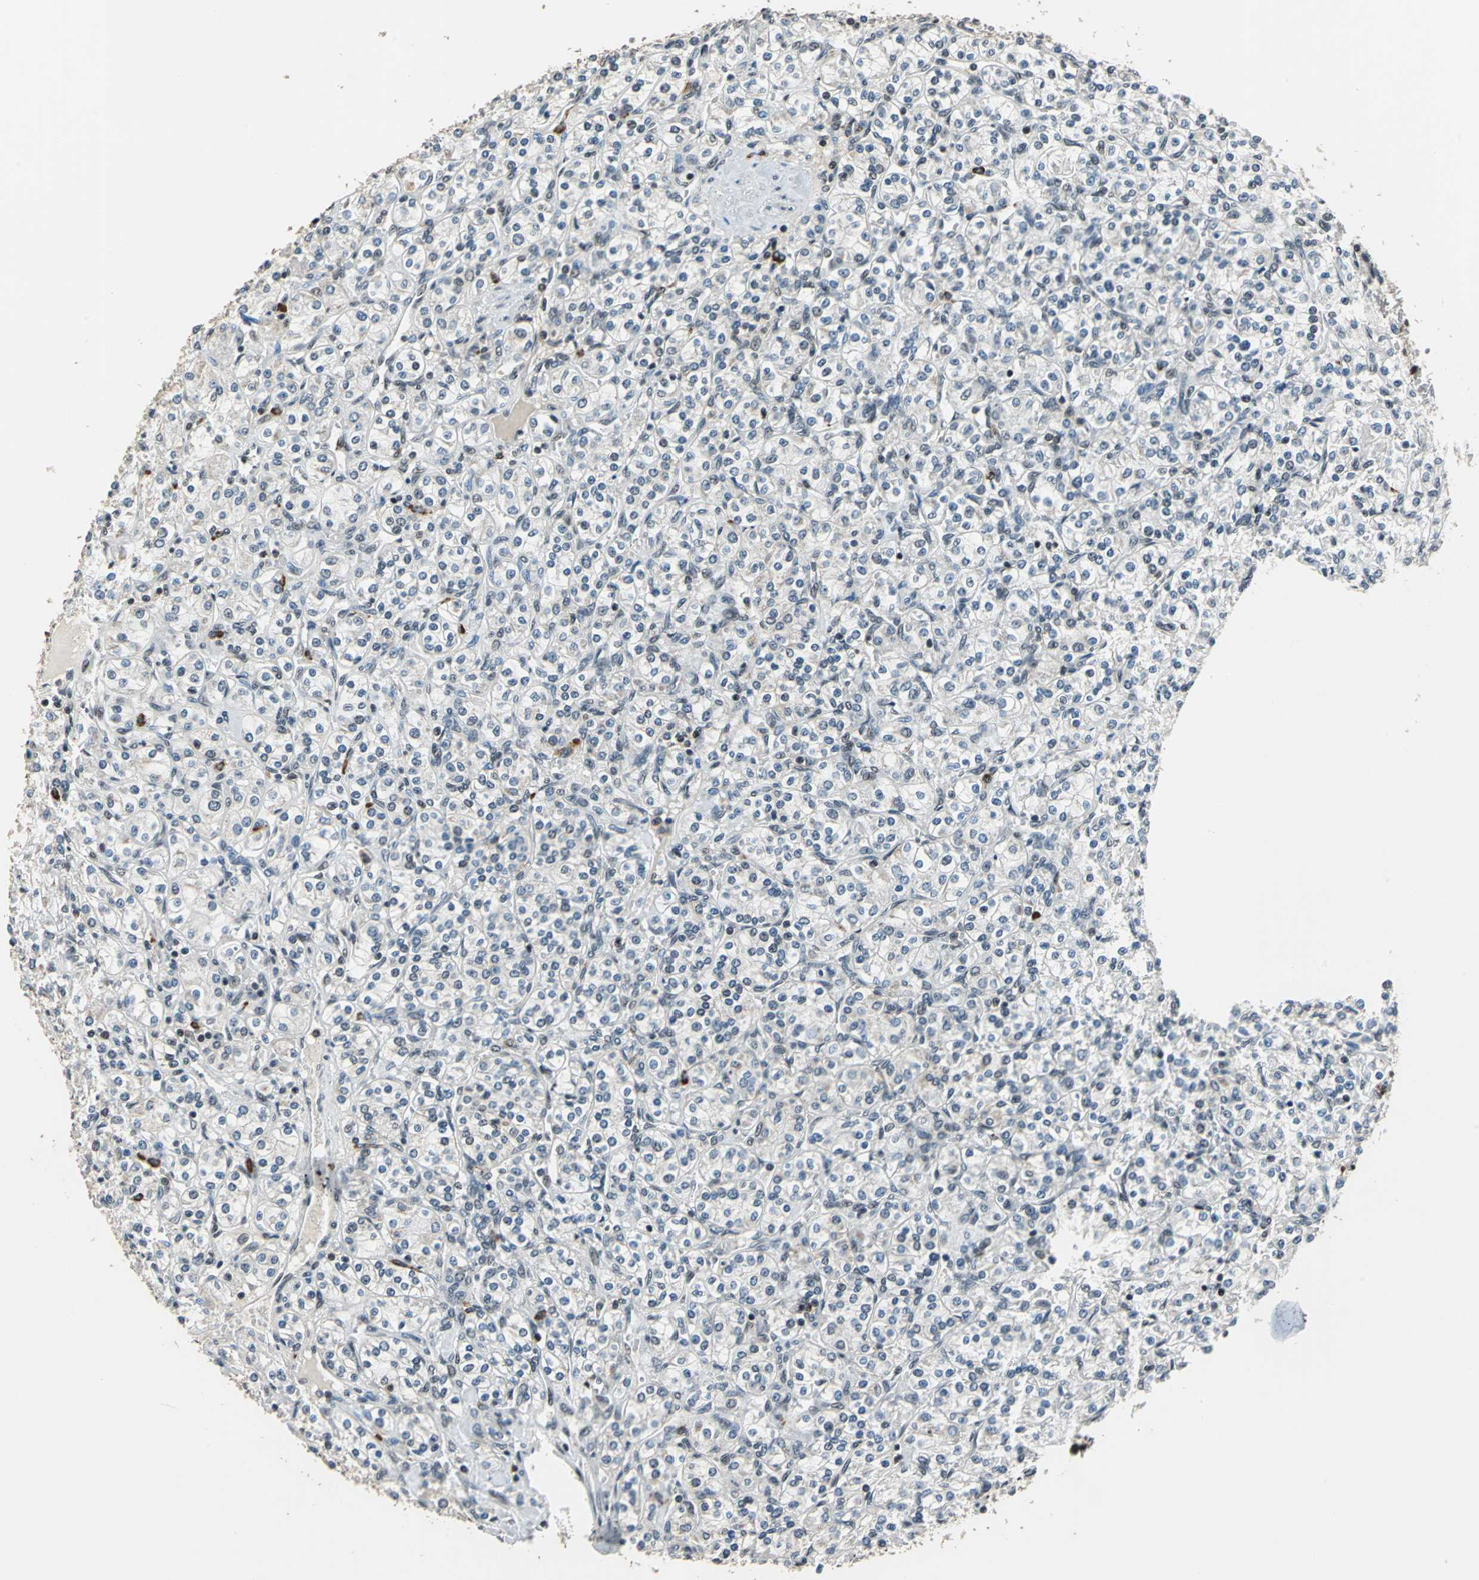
{"staining": {"intensity": "negative", "quantity": "none", "location": "none"}, "tissue": "renal cancer", "cell_type": "Tumor cells", "image_type": "cancer", "snomed": [{"axis": "morphology", "description": "Adenocarcinoma, NOS"}, {"axis": "topography", "description": "Kidney"}], "caption": "Tumor cells show no significant protein staining in renal cancer (adenocarcinoma). (Stains: DAB (3,3'-diaminobenzidine) immunohistochemistry (IHC) with hematoxylin counter stain, Microscopy: brightfield microscopy at high magnification).", "gene": "BCLAF1", "patient": {"sex": "male", "age": 77}}